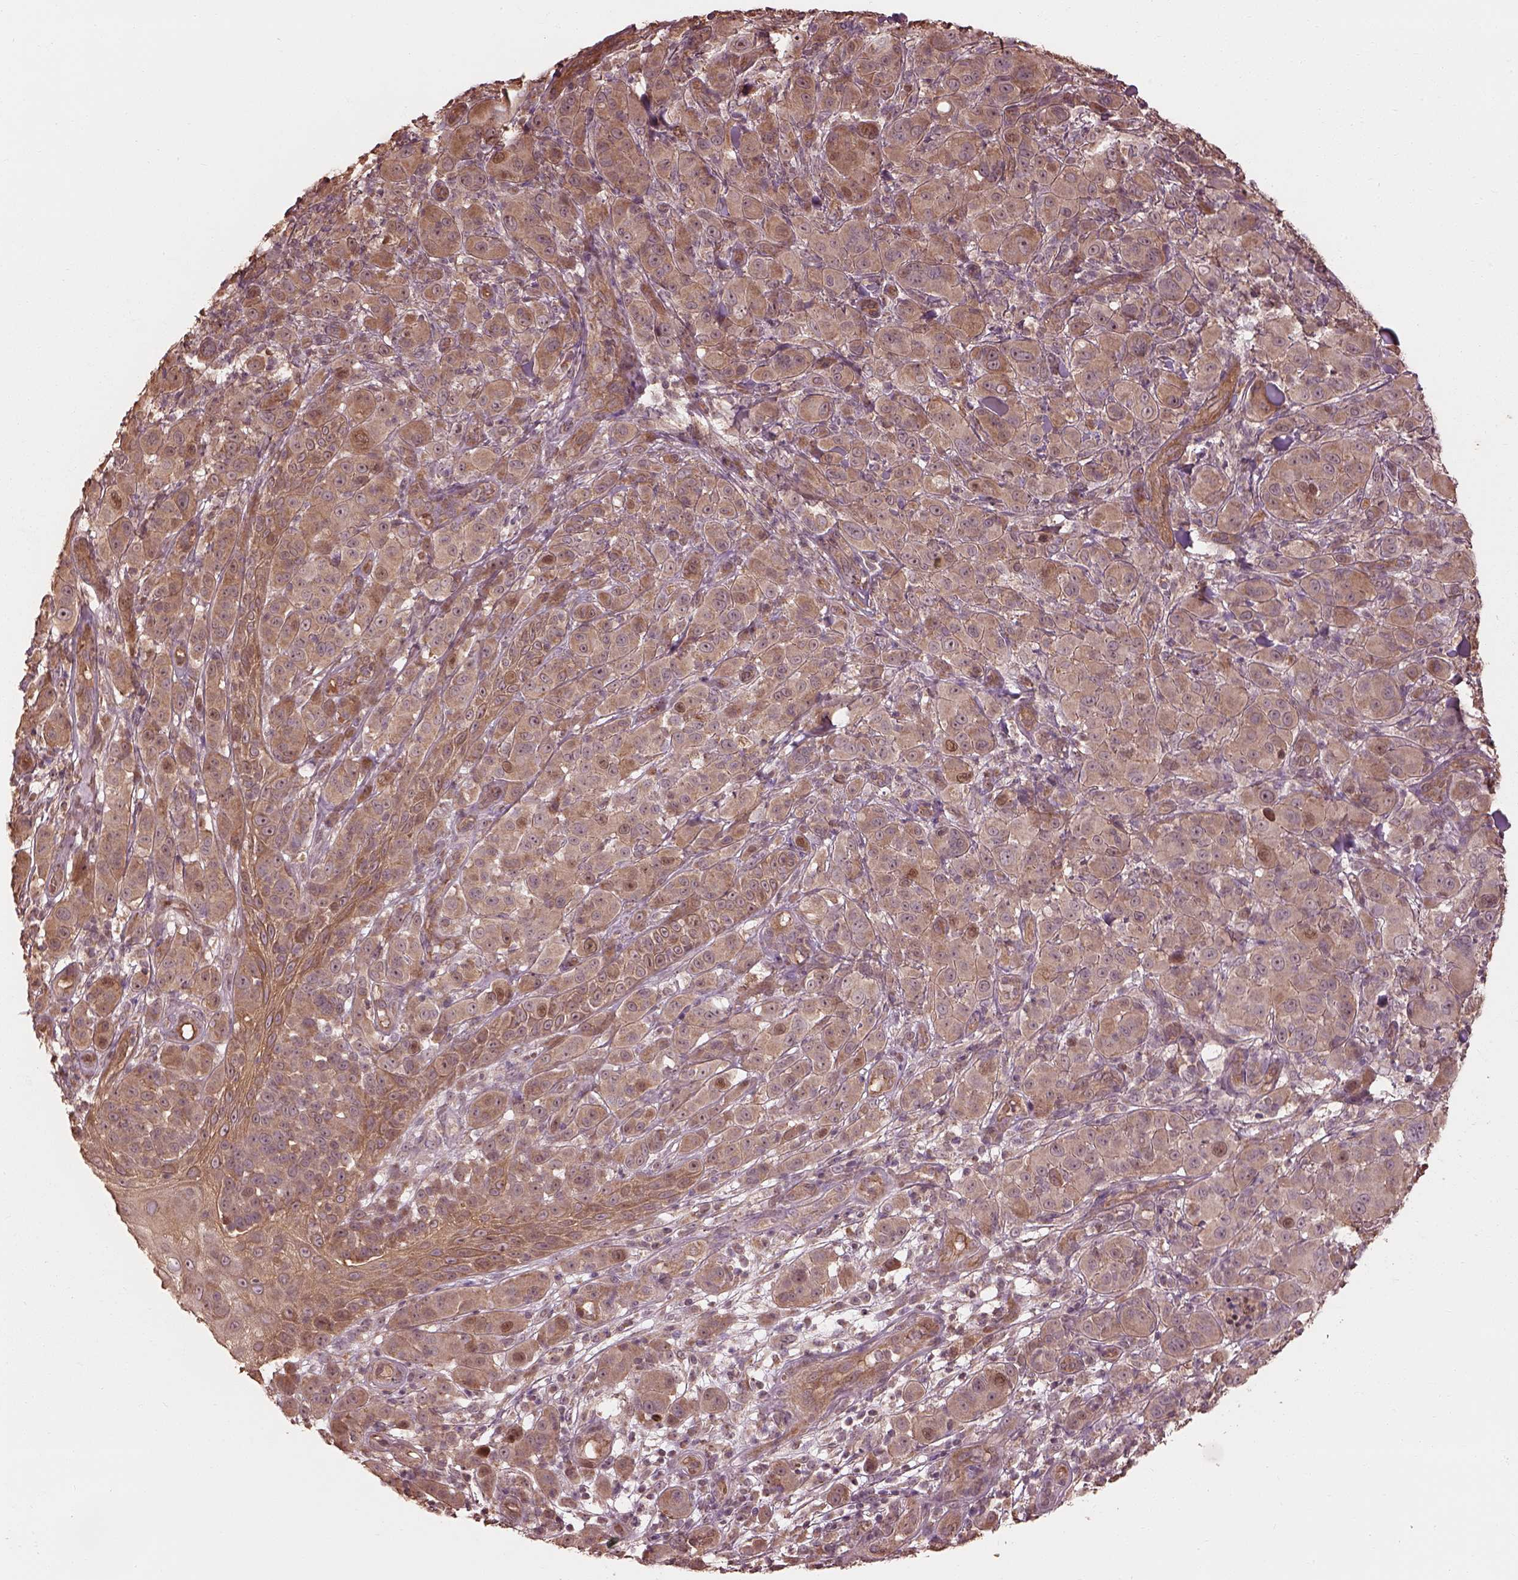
{"staining": {"intensity": "moderate", "quantity": ">75%", "location": "cytoplasmic/membranous"}, "tissue": "melanoma", "cell_type": "Tumor cells", "image_type": "cancer", "snomed": [{"axis": "morphology", "description": "Malignant melanoma, NOS"}, {"axis": "topography", "description": "Skin"}], "caption": "Moderate cytoplasmic/membranous staining is identified in about >75% of tumor cells in malignant melanoma. (Brightfield microscopy of DAB IHC at high magnification).", "gene": "METTL4", "patient": {"sex": "female", "age": 87}}